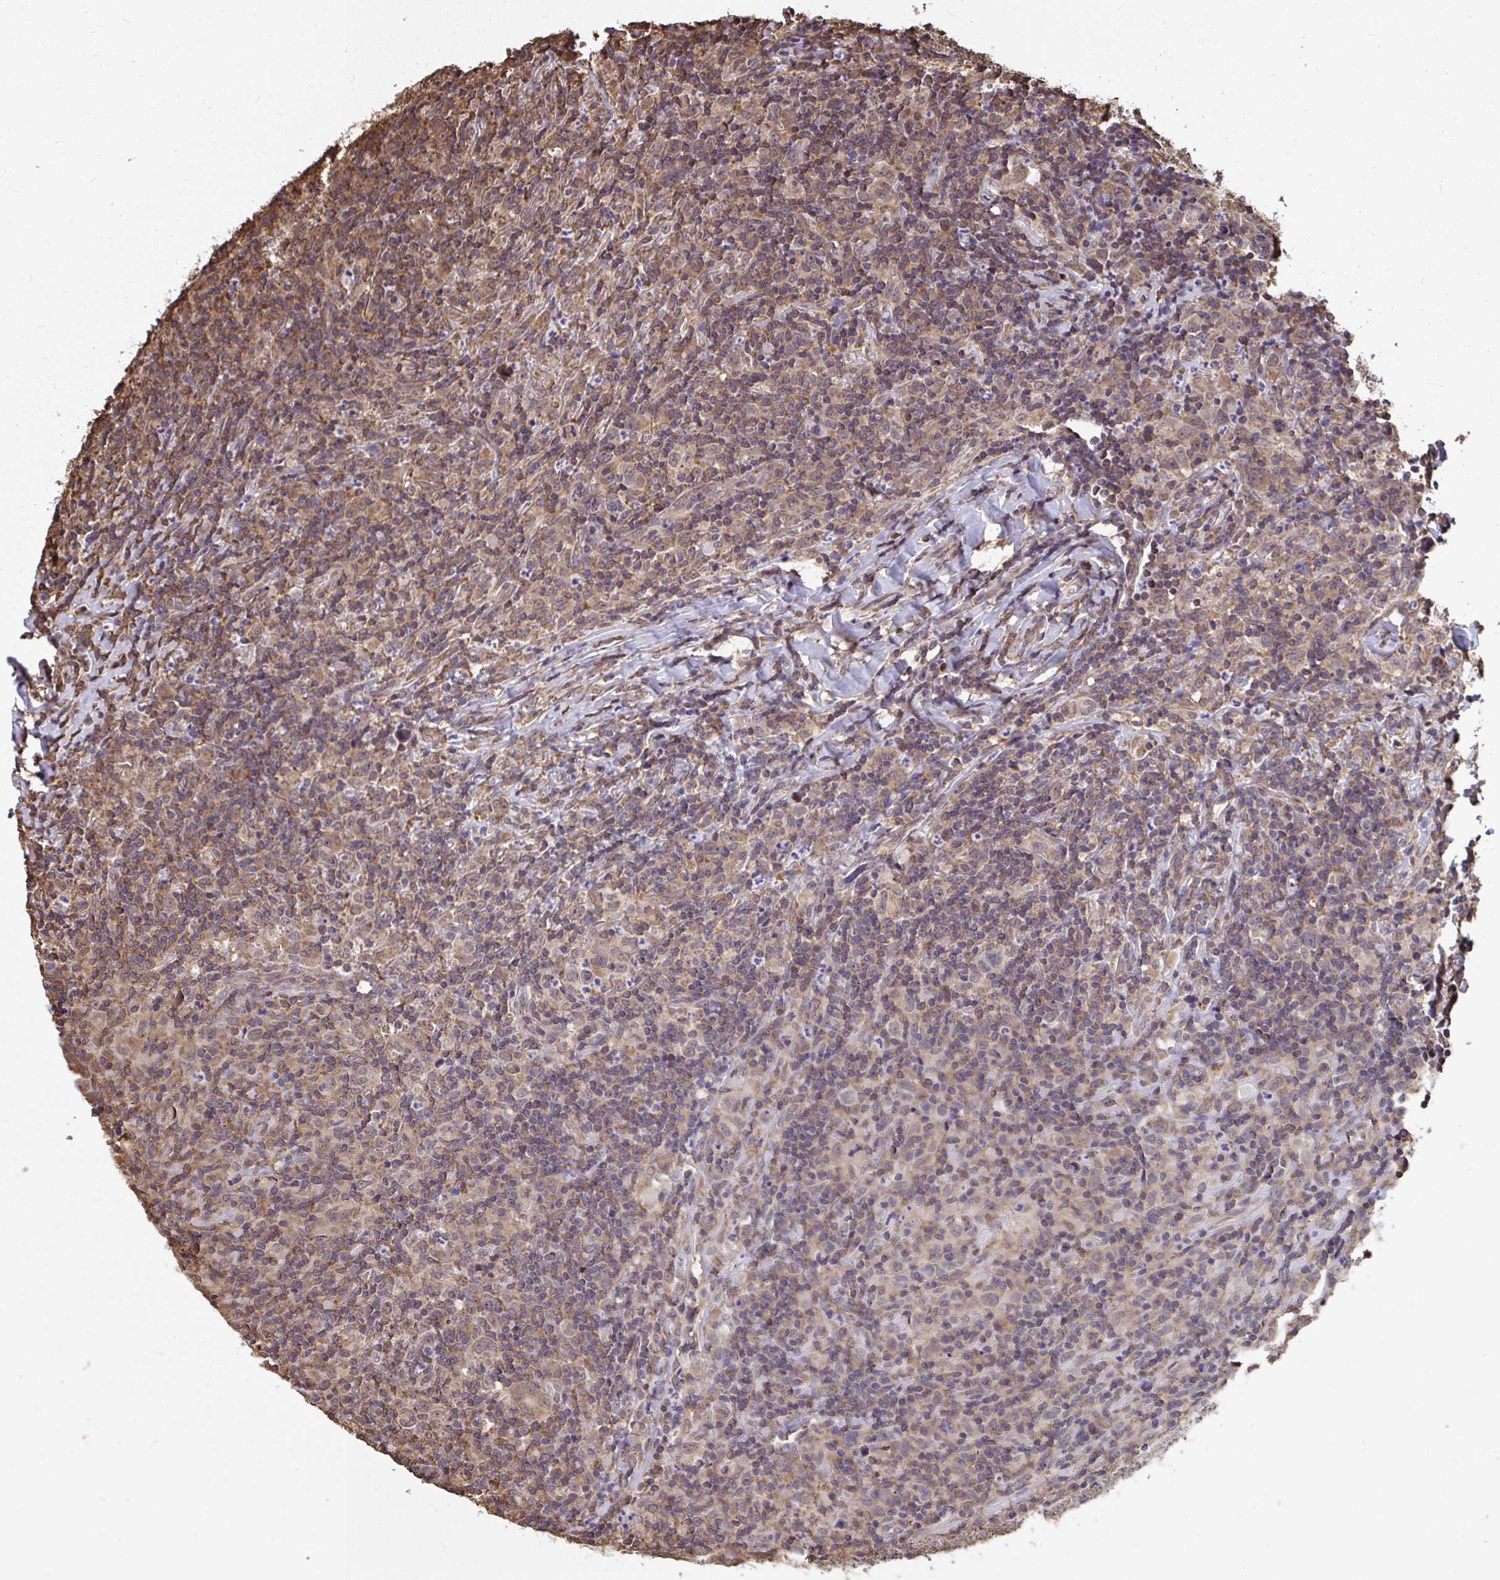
{"staining": {"intensity": "weak", "quantity": "<25%", "location": "cytoplasmic/membranous"}, "tissue": "lymphoma", "cell_type": "Tumor cells", "image_type": "cancer", "snomed": [{"axis": "morphology", "description": "Hodgkin's disease, NOS"}, {"axis": "topography", "description": "Lymph node"}], "caption": "IHC image of neoplastic tissue: human lymphoma stained with DAB exhibits no significant protein positivity in tumor cells.", "gene": "SYNCRIP", "patient": {"sex": "female", "age": 18}}